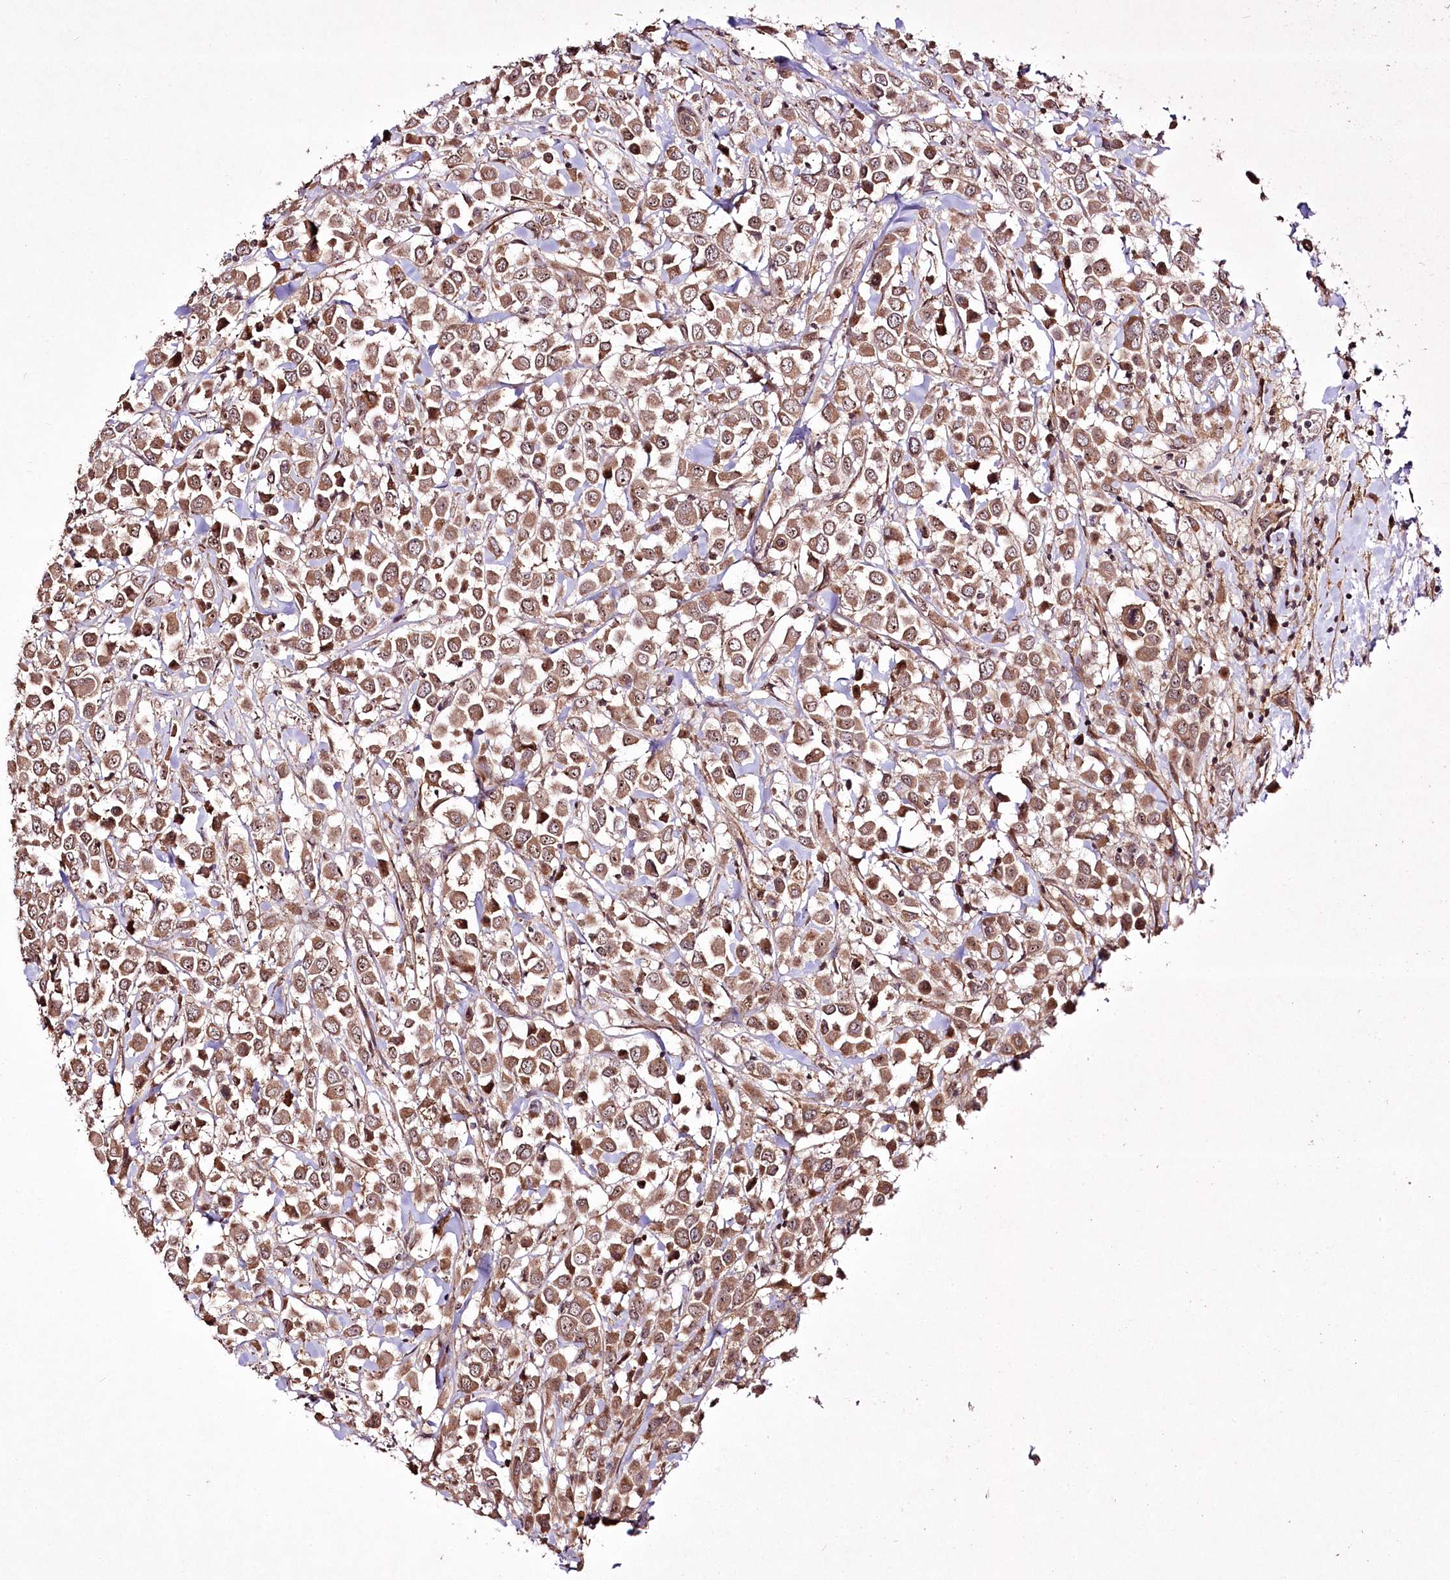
{"staining": {"intensity": "moderate", "quantity": ">75%", "location": "cytoplasmic/membranous,nuclear"}, "tissue": "breast cancer", "cell_type": "Tumor cells", "image_type": "cancer", "snomed": [{"axis": "morphology", "description": "Duct carcinoma"}, {"axis": "topography", "description": "Breast"}], "caption": "Moderate cytoplasmic/membranous and nuclear protein staining is seen in about >75% of tumor cells in breast cancer (infiltrating ductal carcinoma). The protein of interest is shown in brown color, while the nuclei are stained blue.", "gene": "CCDC59", "patient": {"sex": "female", "age": 61}}